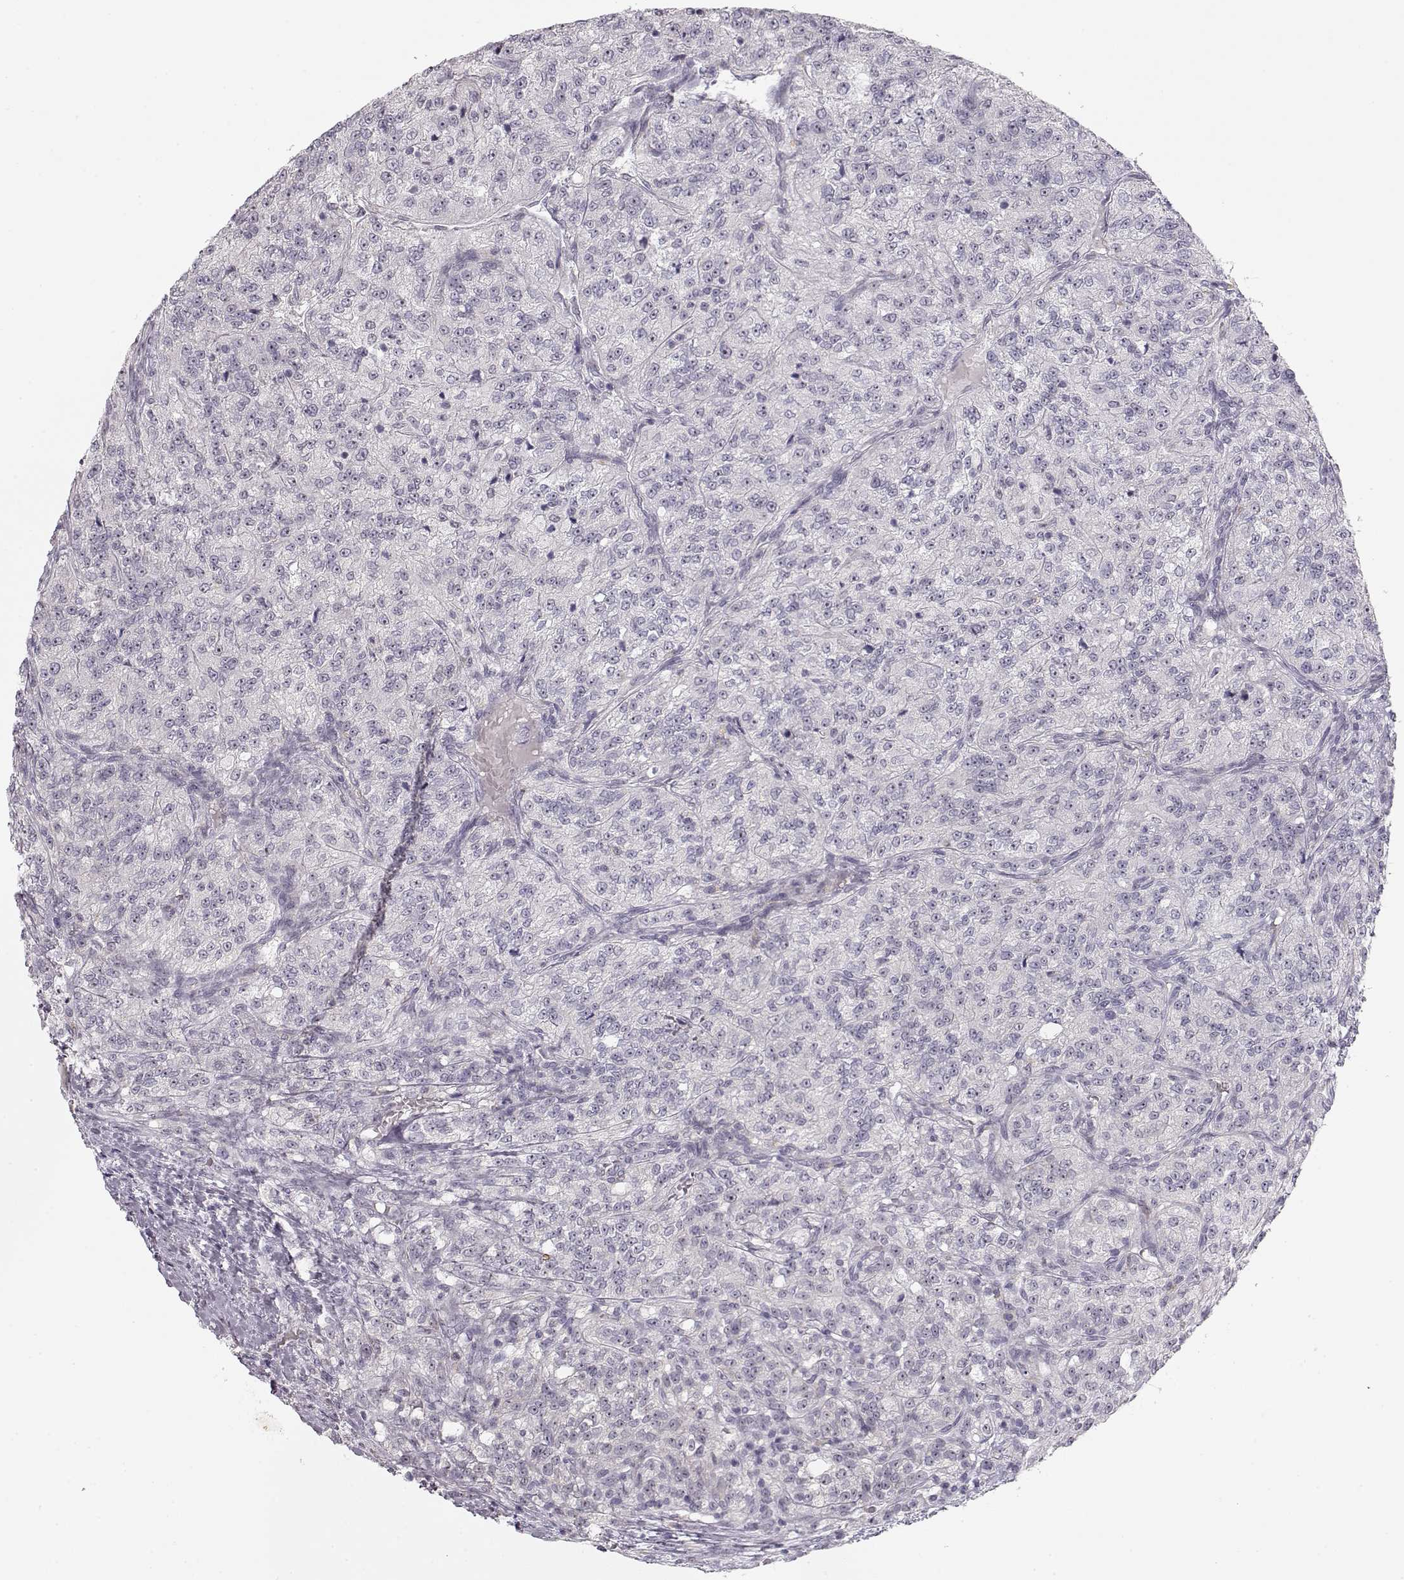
{"staining": {"intensity": "negative", "quantity": "none", "location": "none"}, "tissue": "renal cancer", "cell_type": "Tumor cells", "image_type": "cancer", "snomed": [{"axis": "morphology", "description": "Adenocarcinoma, NOS"}, {"axis": "topography", "description": "Kidney"}], "caption": "Immunohistochemistry photomicrograph of renal cancer (adenocarcinoma) stained for a protein (brown), which exhibits no positivity in tumor cells.", "gene": "FAM205A", "patient": {"sex": "female", "age": 63}}